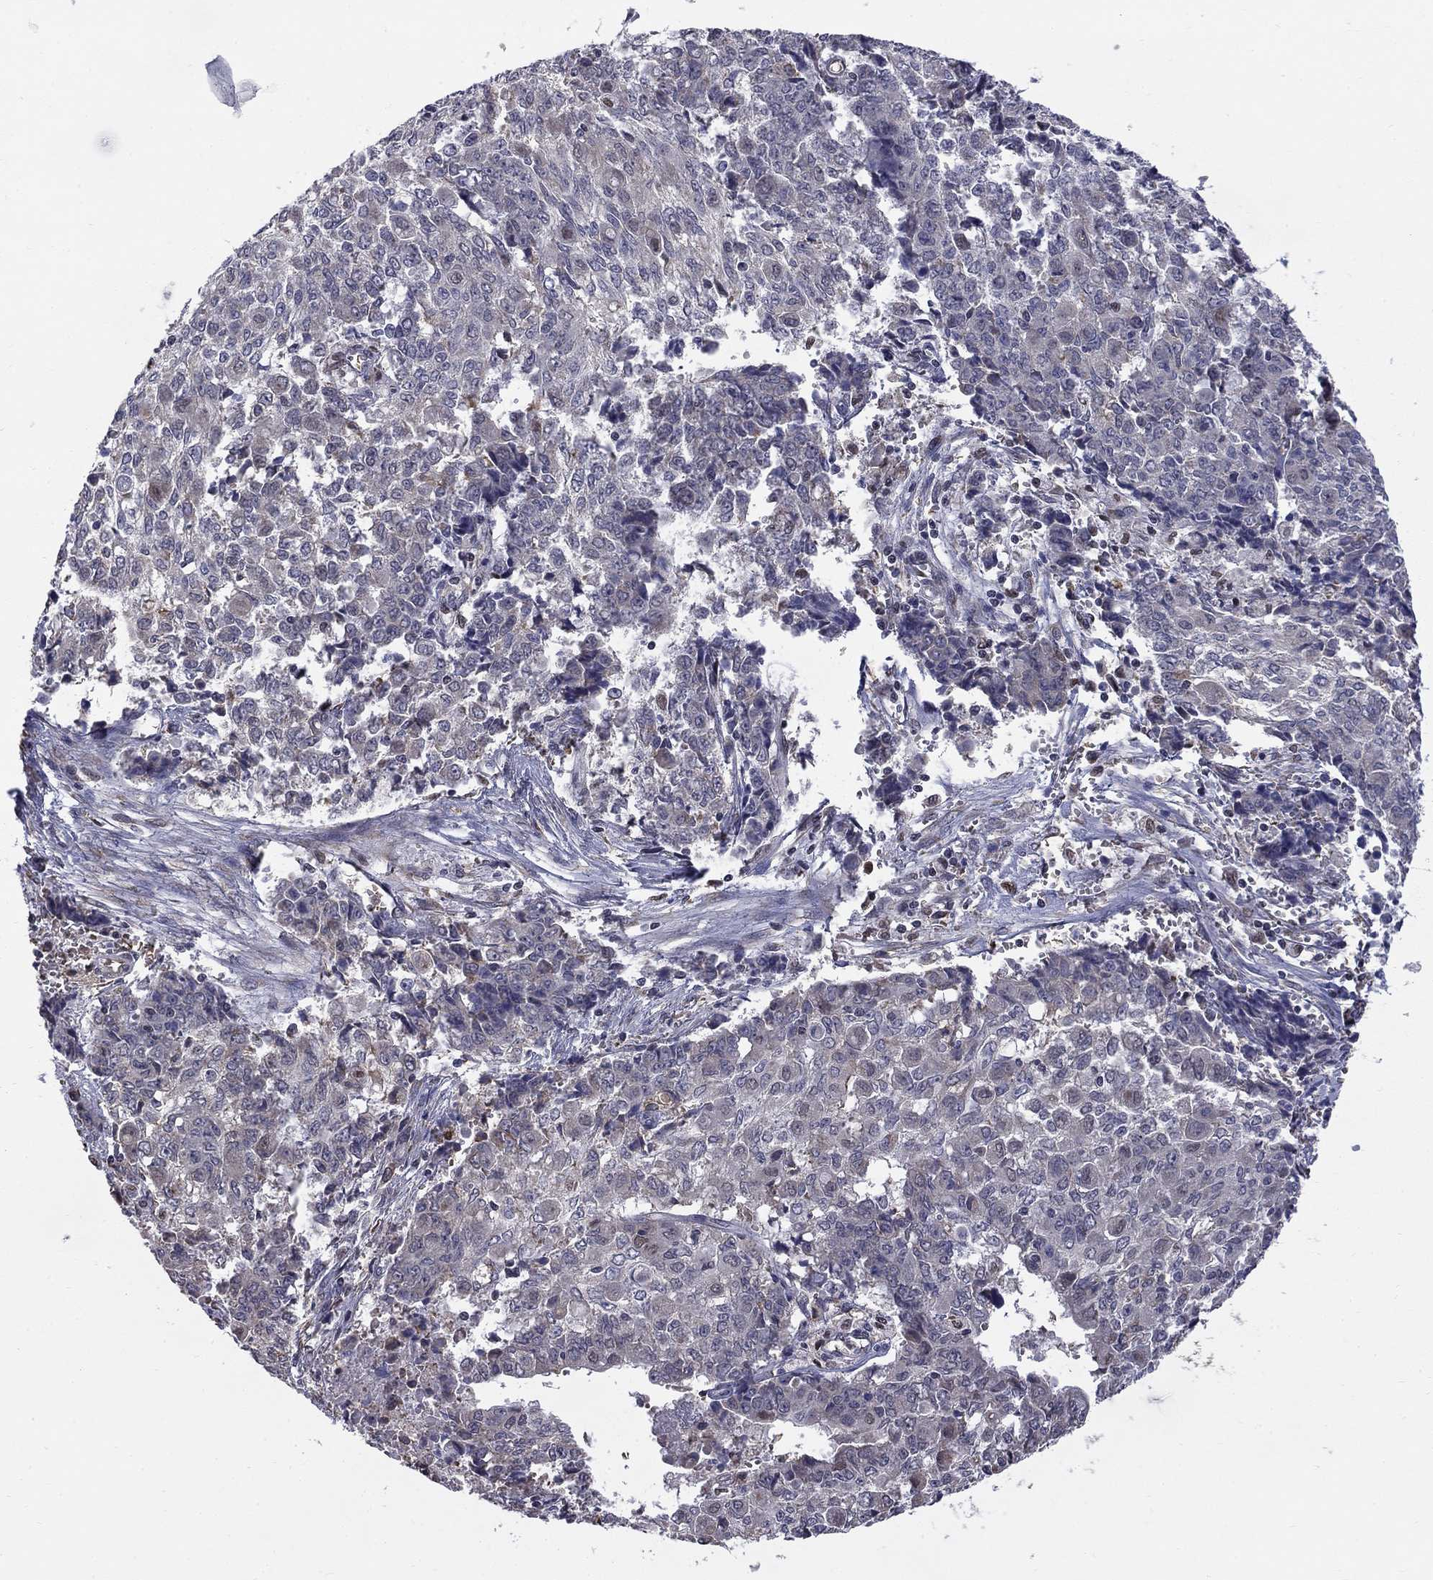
{"staining": {"intensity": "negative", "quantity": "none", "location": "none"}, "tissue": "ovarian cancer", "cell_type": "Tumor cells", "image_type": "cancer", "snomed": [{"axis": "morphology", "description": "Carcinoma, endometroid"}, {"axis": "topography", "description": "Ovary"}], "caption": "Immunohistochemistry (IHC) of ovarian endometroid carcinoma displays no expression in tumor cells. Nuclei are stained in blue.", "gene": "HSPB2", "patient": {"sex": "female", "age": 42}}